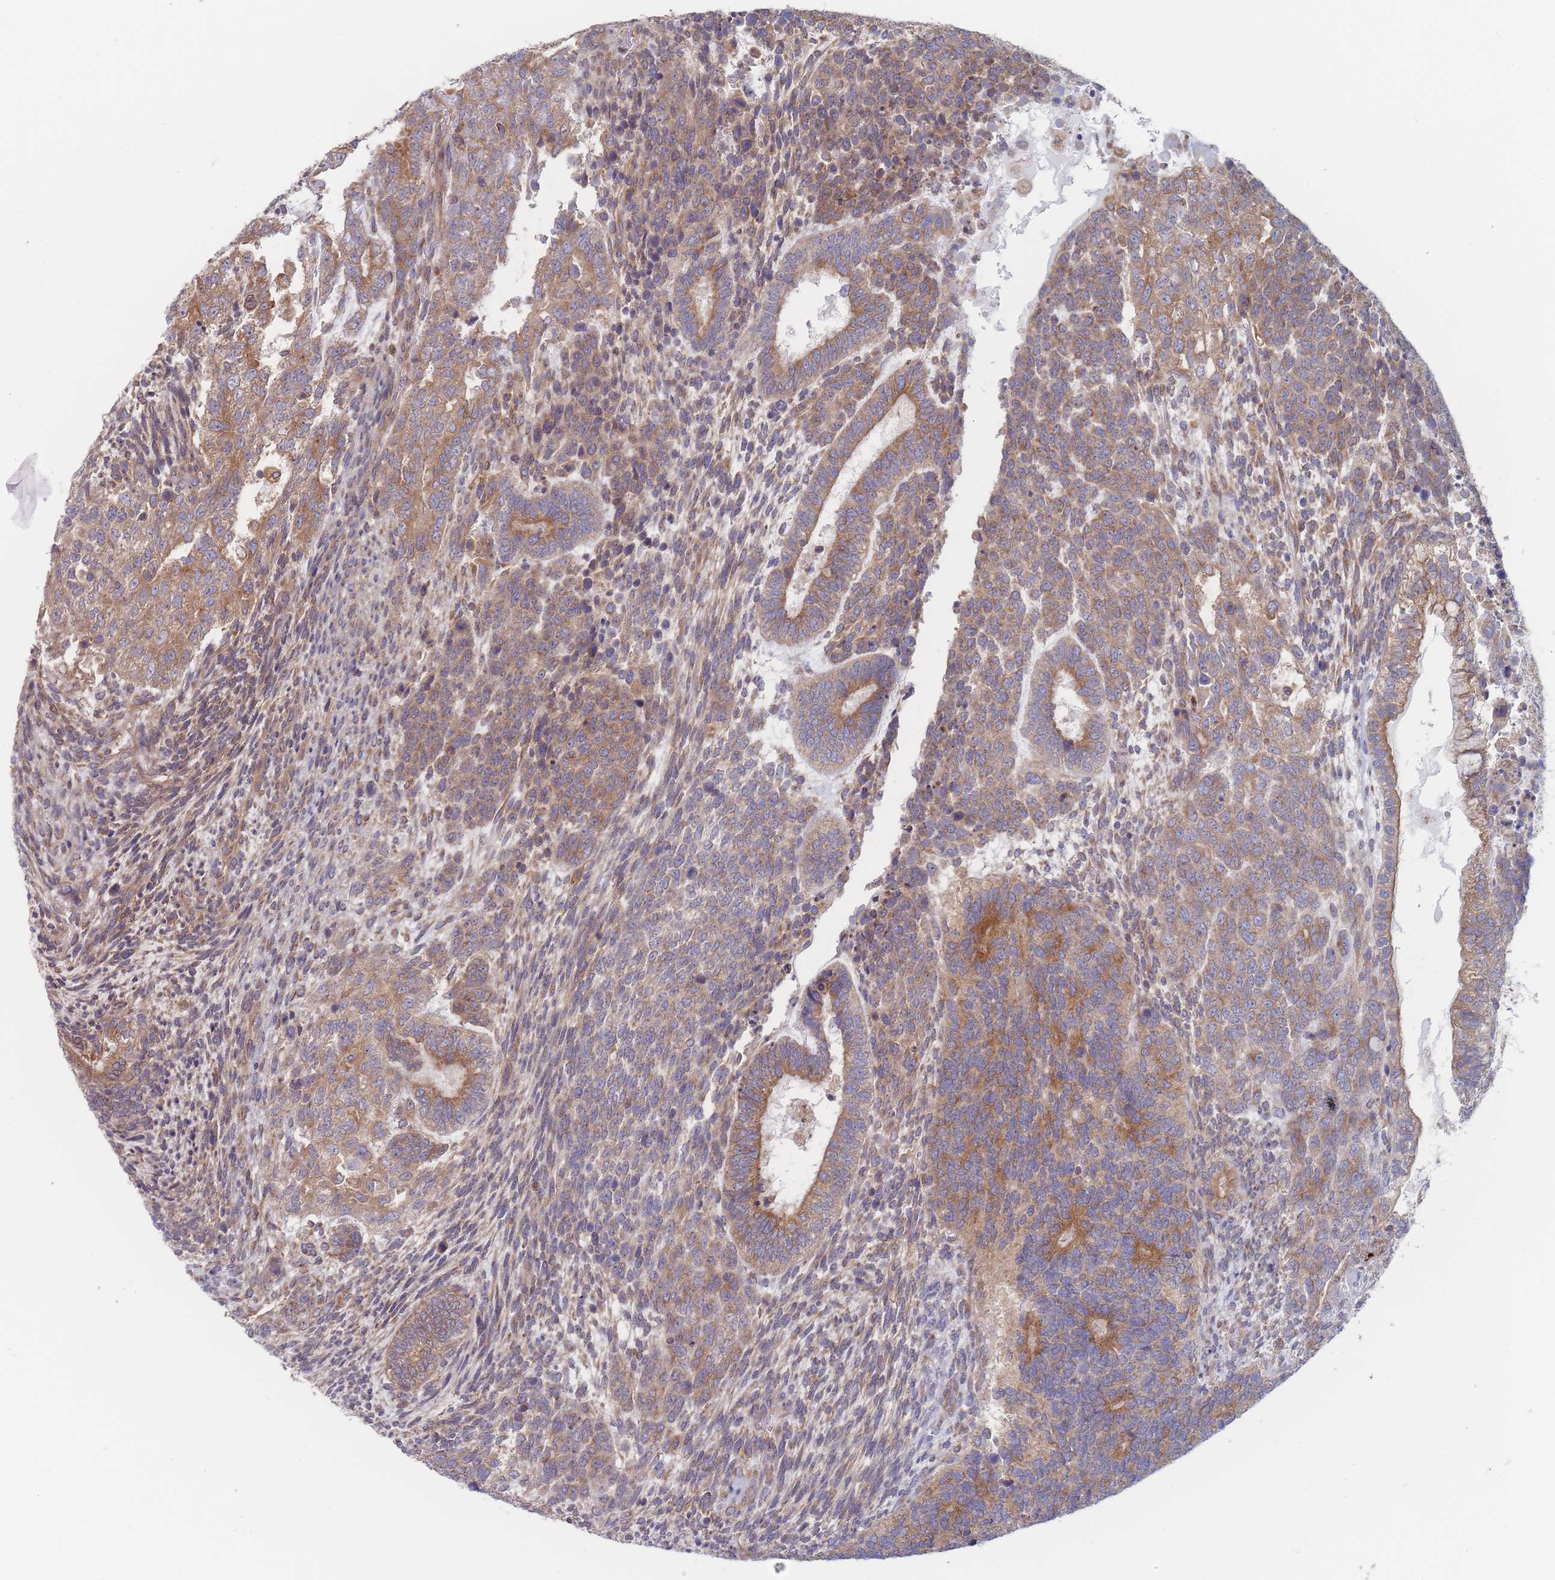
{"staining": {"intensity": "moderate", "quantity": ">75%", "location": "cytoplasmic/membranous"}, "tissue": "testis cancer", "cell_type": "Tumor cells", "image_type": "cancer", "snomed": [{"axis": "morphology", "description": "Carcinoma, Embryonal, NOS"}, {"axis": "topography", "description": "Testis"}], "caption": "Protein staining of embryonal carcinoma (testis) tissue demonstrates moderate cytoplasmic/membranous positivity in approximately >75% of tumor cells. (brown staining indicates protein expression, while blue staining denotes nuclei).", "gene": "KDSR", "patient": {"sex": "male", "age": 23}}